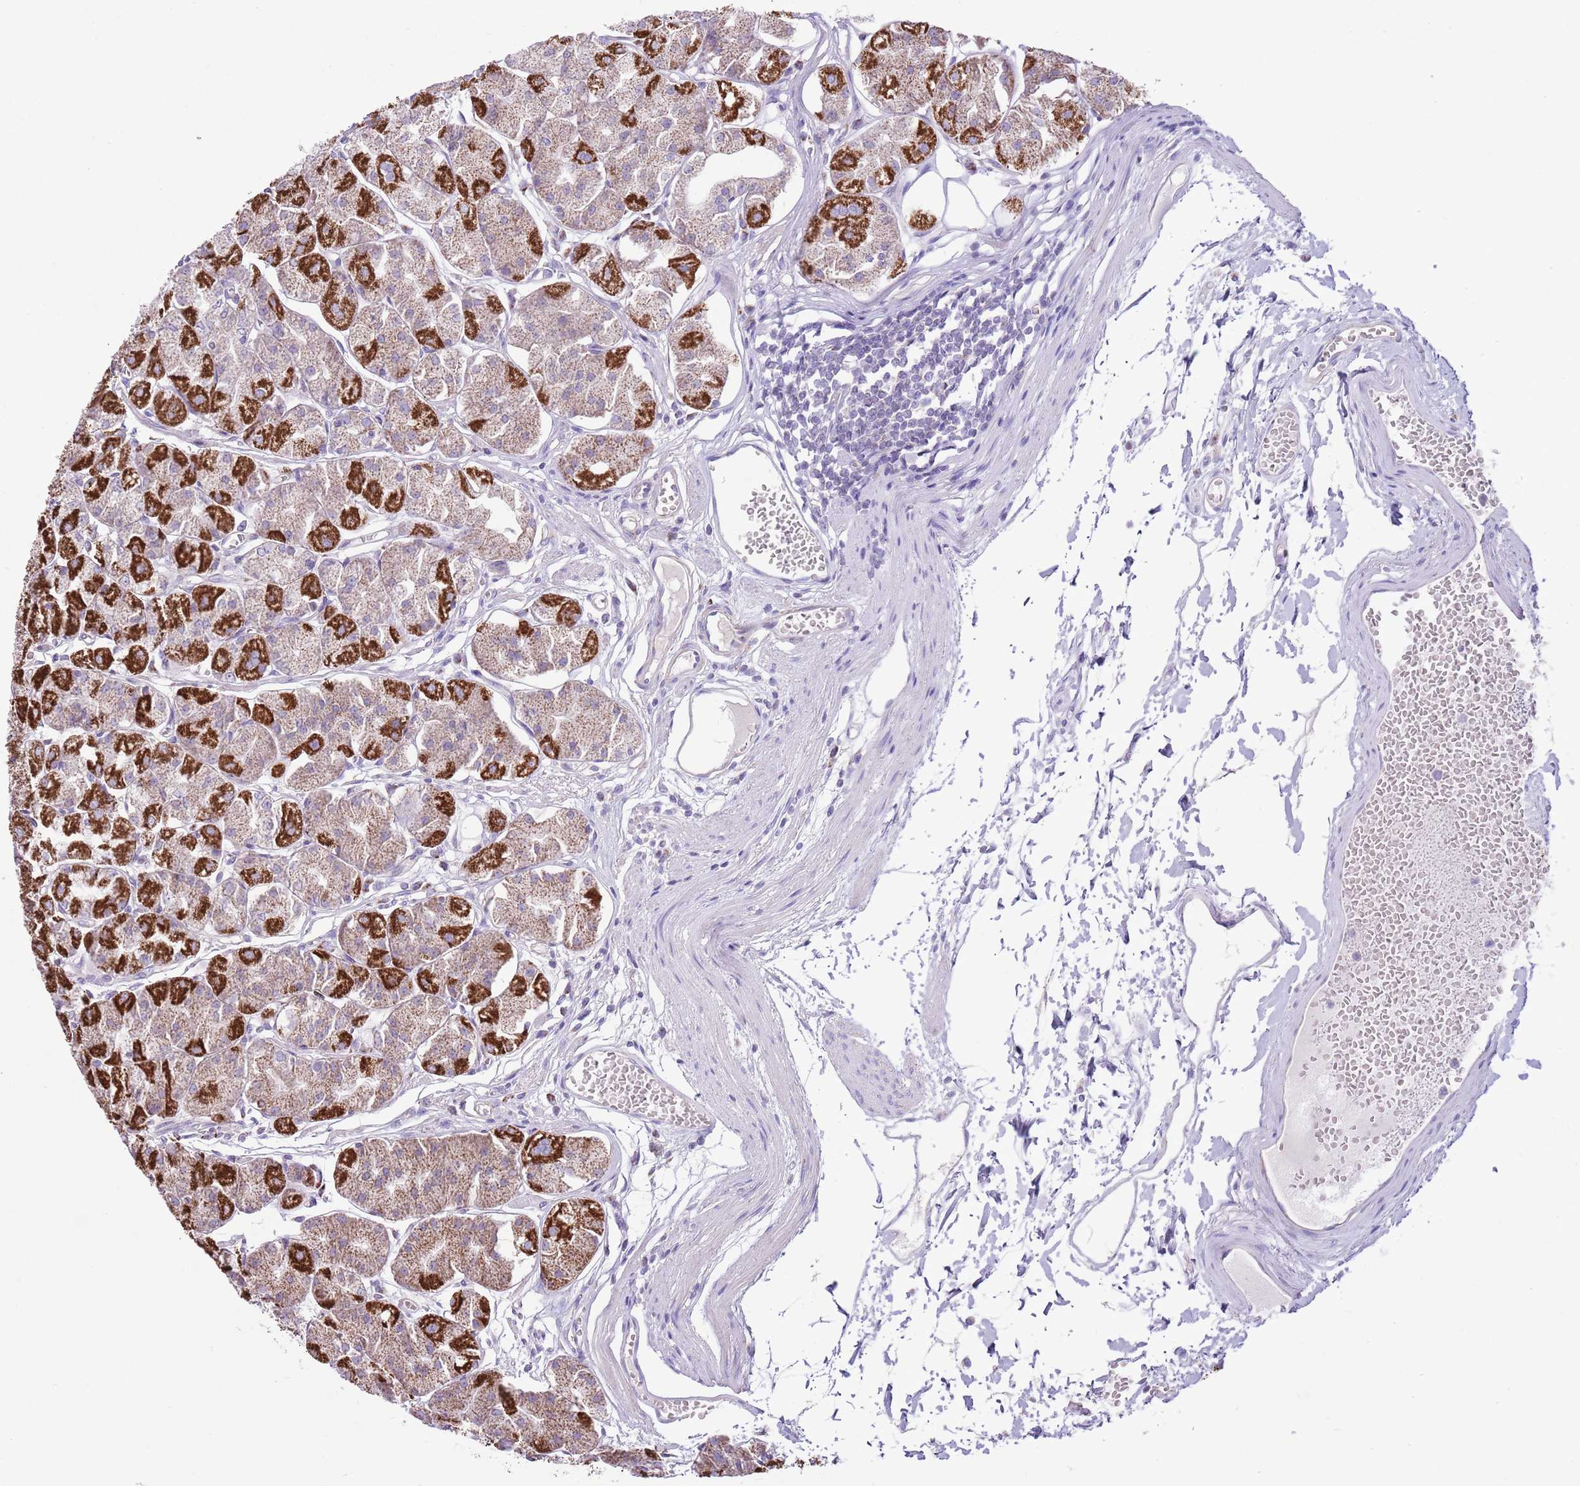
{"staining": {"intensity": "strong", "quantity": "25%-75%", "location": "cytoplasmic/membranous"}, "tissue": "stomach", "cell_type": "Glandular cells", "image_type": "normal", "snomed": [{"axis": "morphology", "description": "Normal tissue, NOS"}, {"axis": "topography", "description": "Stomach"}], "caption": "A photomicrograph showing strong cytoplasmic/membranous expression in about 25%-75% of glandular cells in normal stomach, as visualized by brown immunohistochemical staining.", "gene": "ATP6V1B1", "patient": {"sex": "male", "age": 55}}